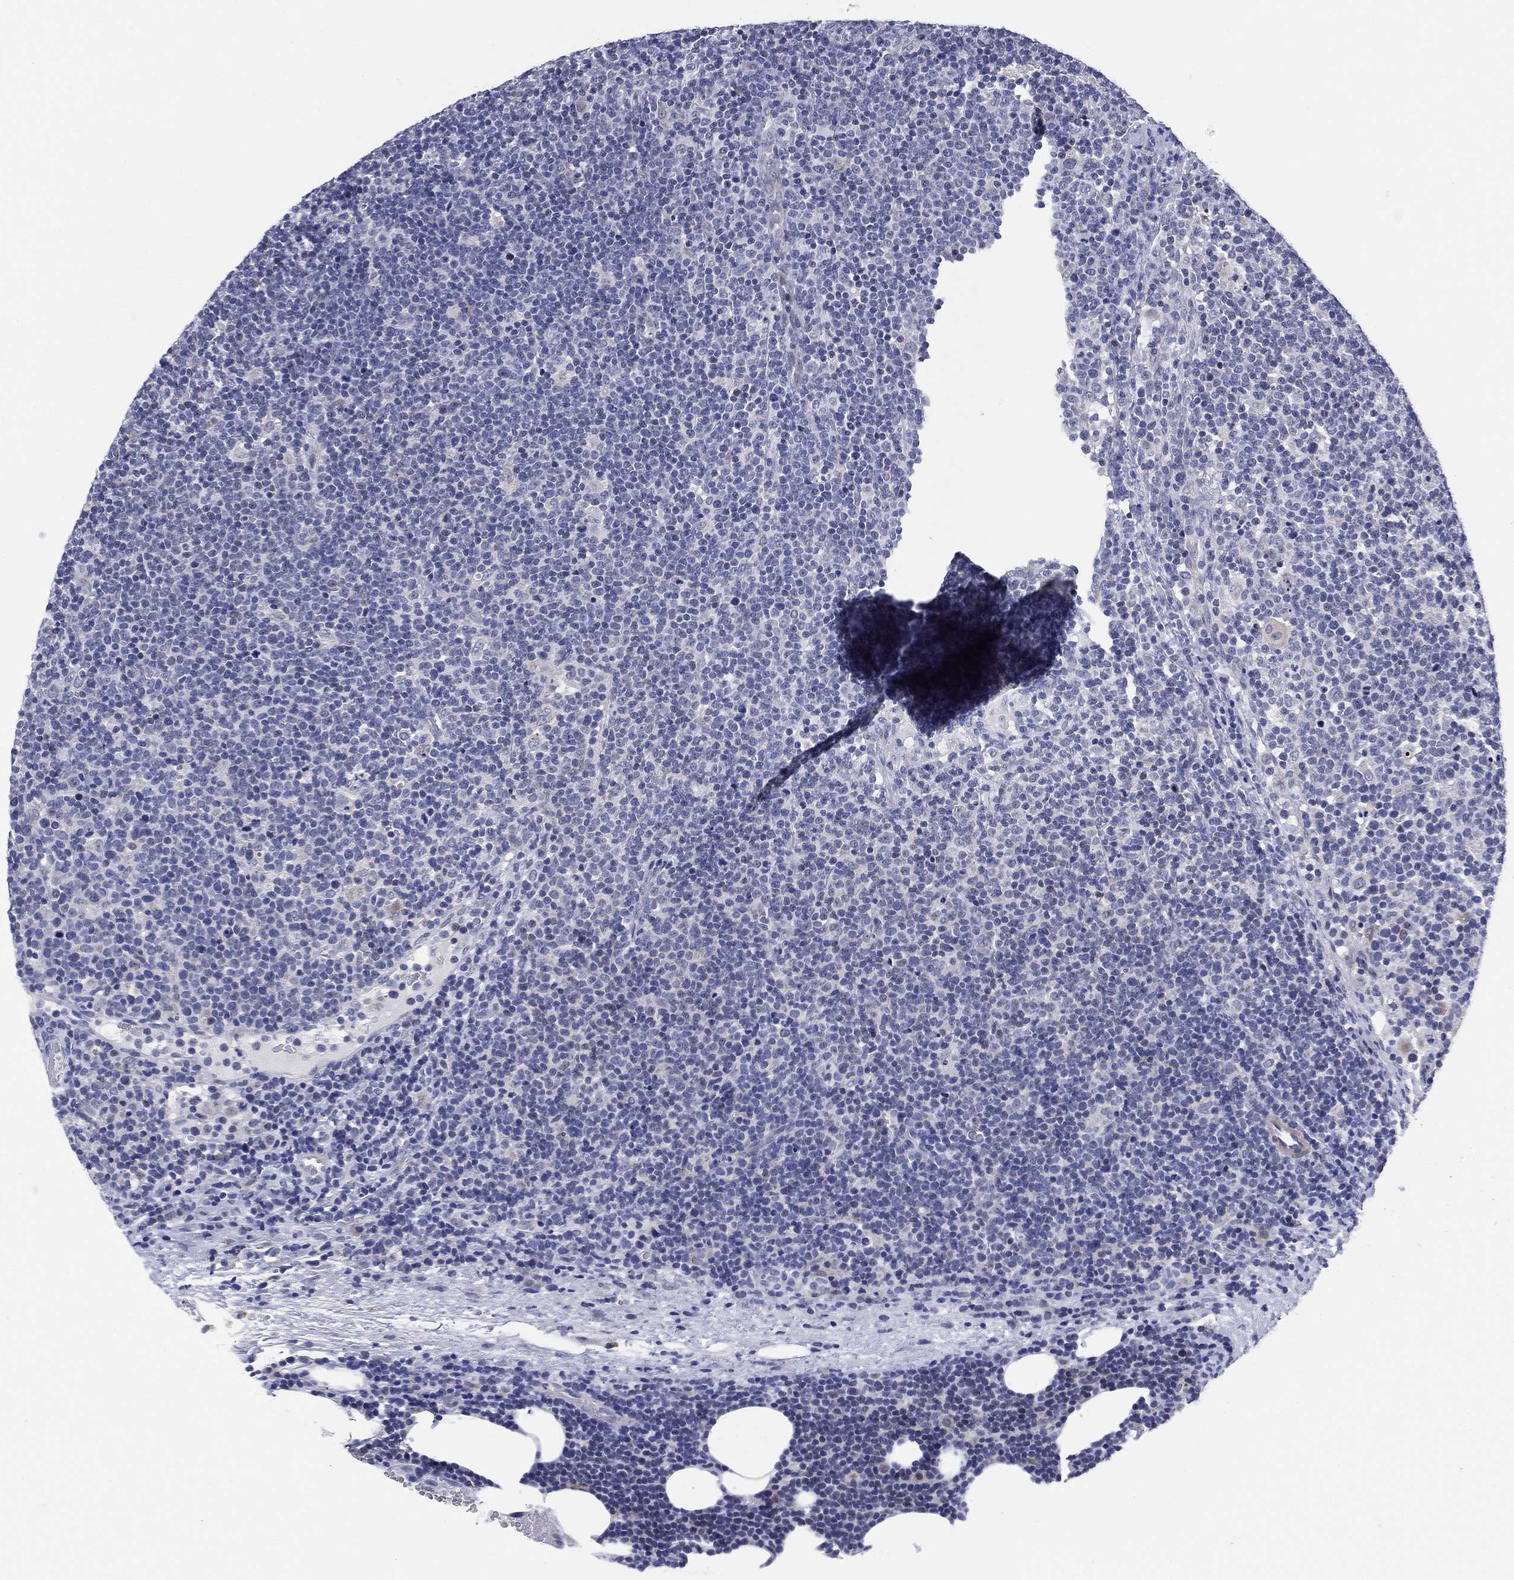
{"staining": {"intensity": "negative", "quantity": "none", "location": "none"}, "tissue": "lymphoma", "cell_type": "Tumor cells", "image_type": "cancer", "snomed": [{"axis": "morphology", "description": "Malignant lymphoma, non-Hodgkin's type, High grade"}, {"axis": "topography", "description": "Lymph node"}], "caption": "IHC of human malignant lymphoma, non-Hodgkin's type (high-grade) reveals no staining in tumor cells.", "gene": "CLIP3", "patient": {"sex": "male", "age": 61}}